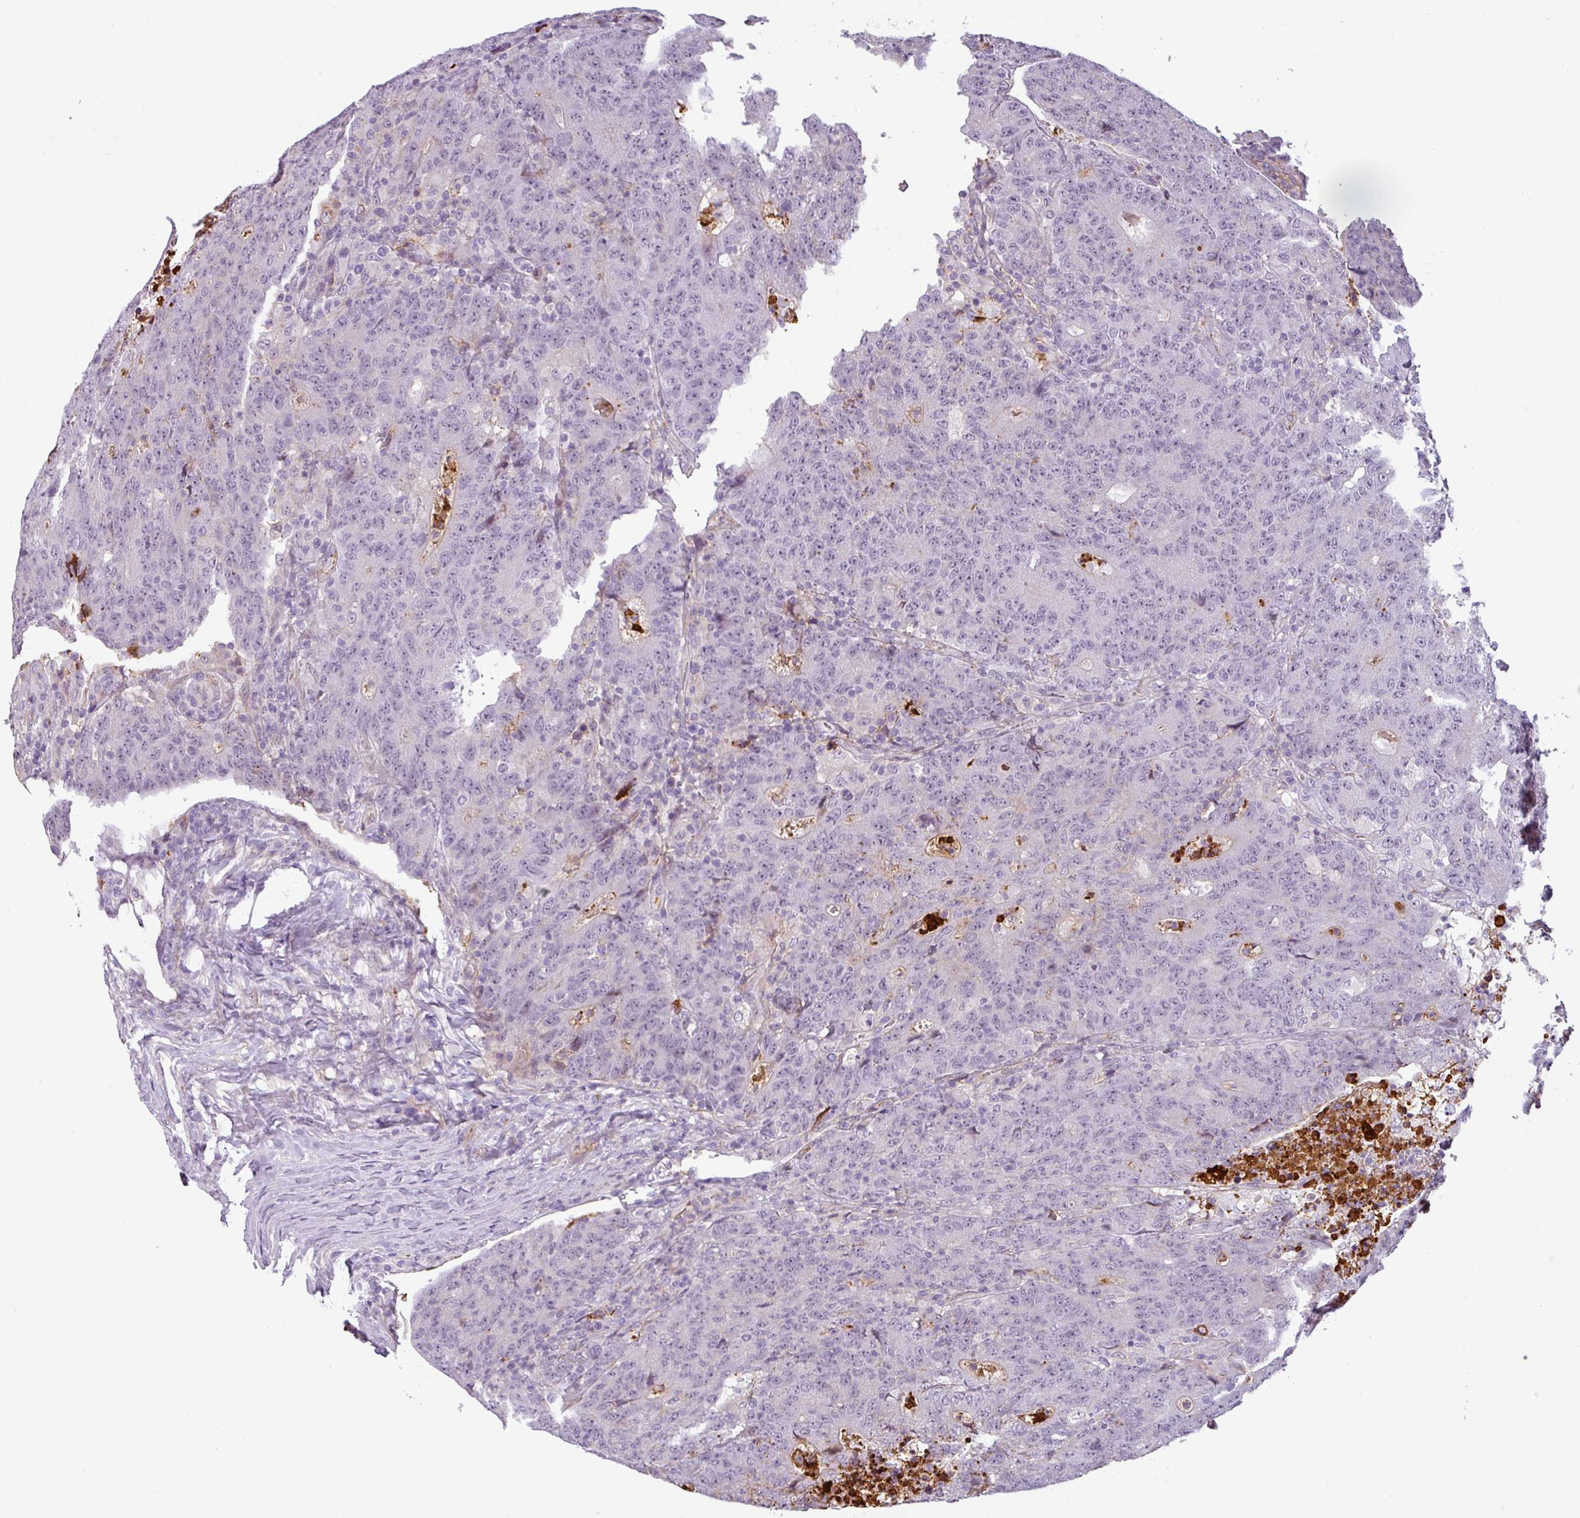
{"staining": {"intensity": "negative", "quantity": "none", "location": "none"}, "tissue": "colorectal cancer", "cell_type": "Tumor cells", "image_type": "cancer", "snomed": [{"axis": "morphology", "description": "Adenocarcinoma, NOS"}, {"axis": "topography", "description": "Colon"}], "caption": "DAB immunohistochemical staining of human colorectal adenocarcinoma displays no significant staining in tumor cells. (DAB immunohistochemistry (IHC) visualized using brightfield microscopy, high magnification).", "gene": "APOC1", "patient": {"sex": "female", "age": 75}}